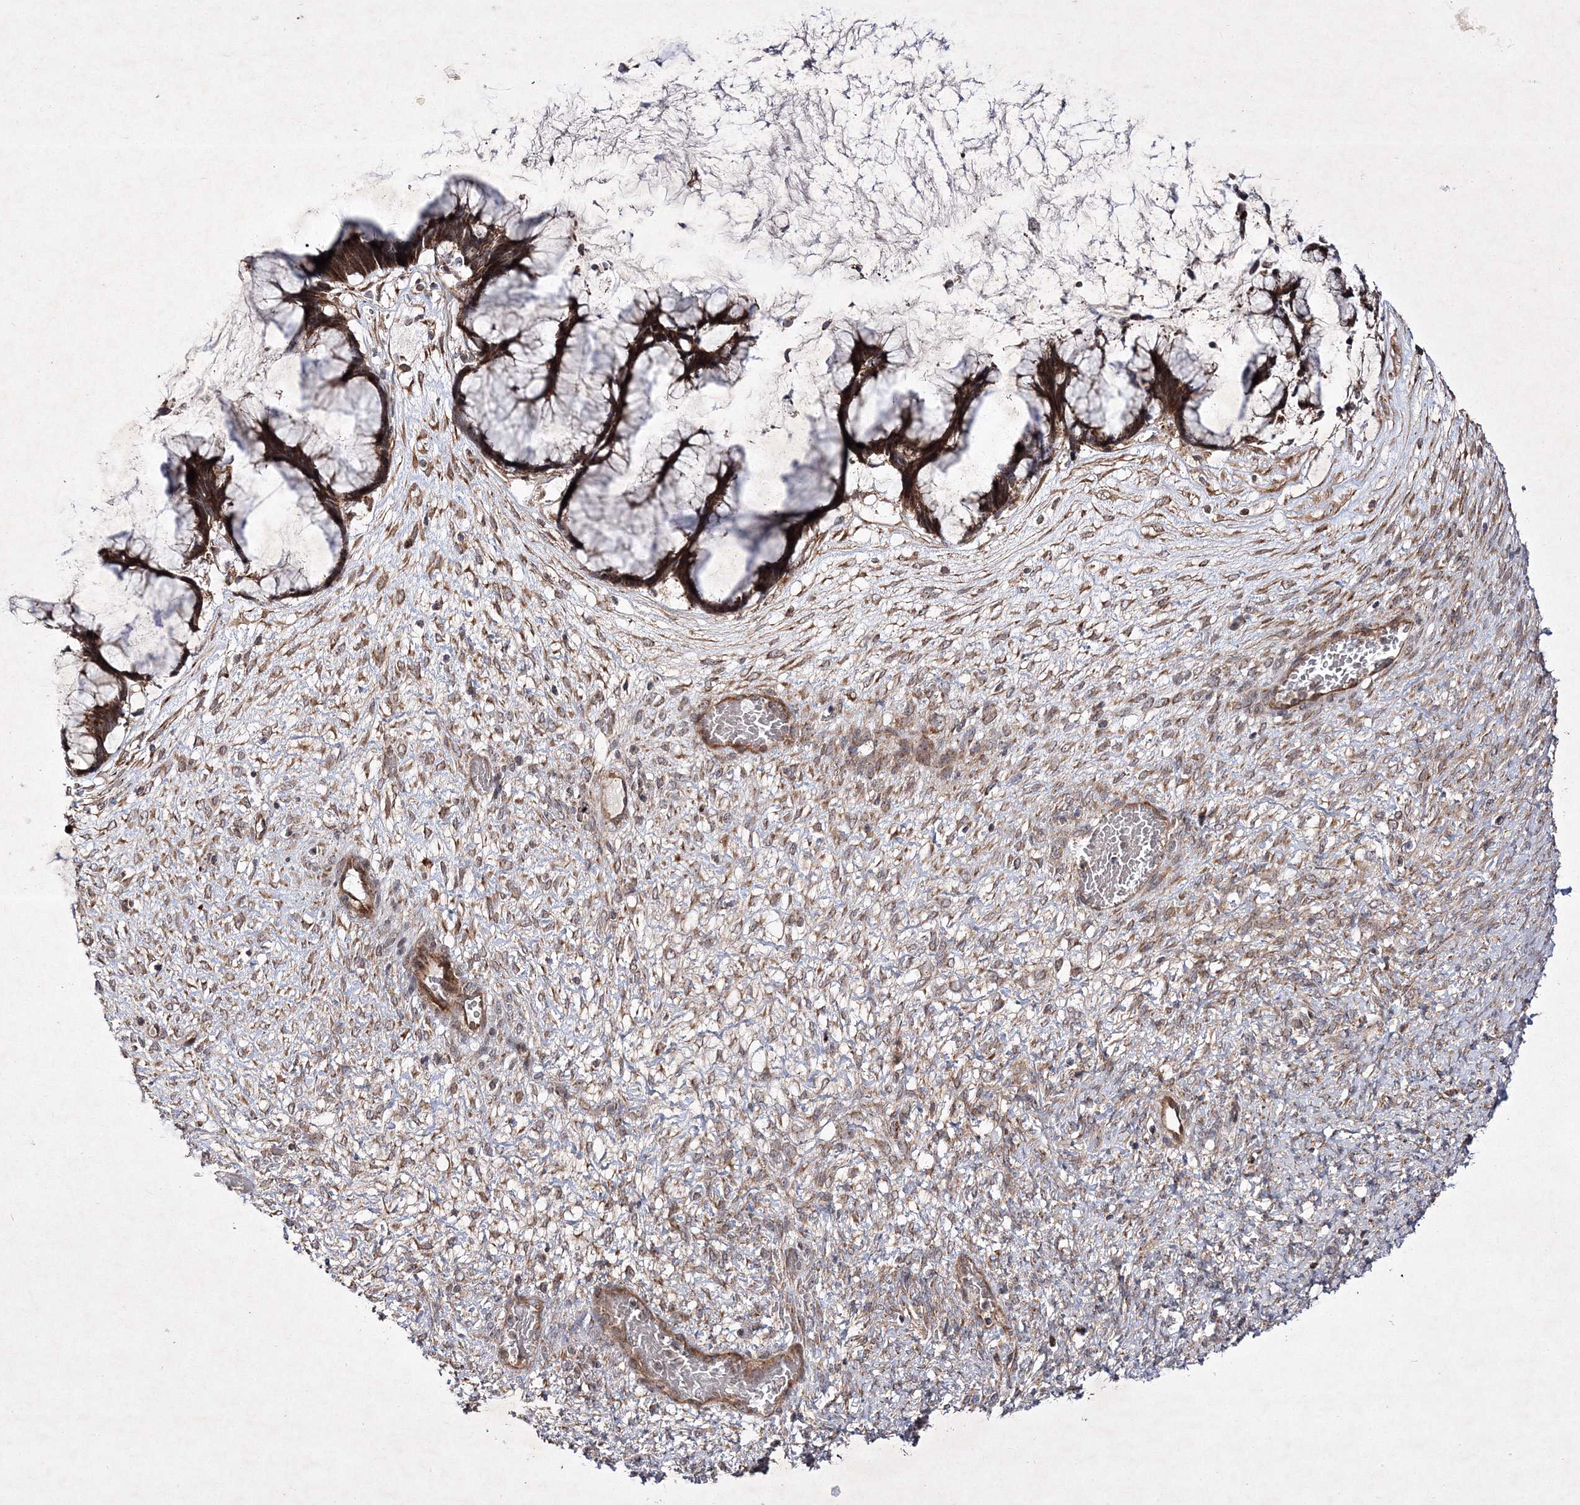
{"staining": {"intensity": "strong", "quantity": ">75%", "location": "cytoplasmic/membranous"}, "tissue": "ovarian cancer", "cell_type": "Tumor cells", "image_type": "cancer", "snomed": [{"axis": "morphology", "description": "Cystadenocarcinoma, mucinous, NOS"}, {"axis": "topography", "description": "Ovary"}], "caption": "Ovarian cancer (mucinous cystadenocarcinoma) stained with a protein marker reveals strong staining in tumor cells.", "gene": "SCRN3", "patient": {"sex": "female", "age": 42}}